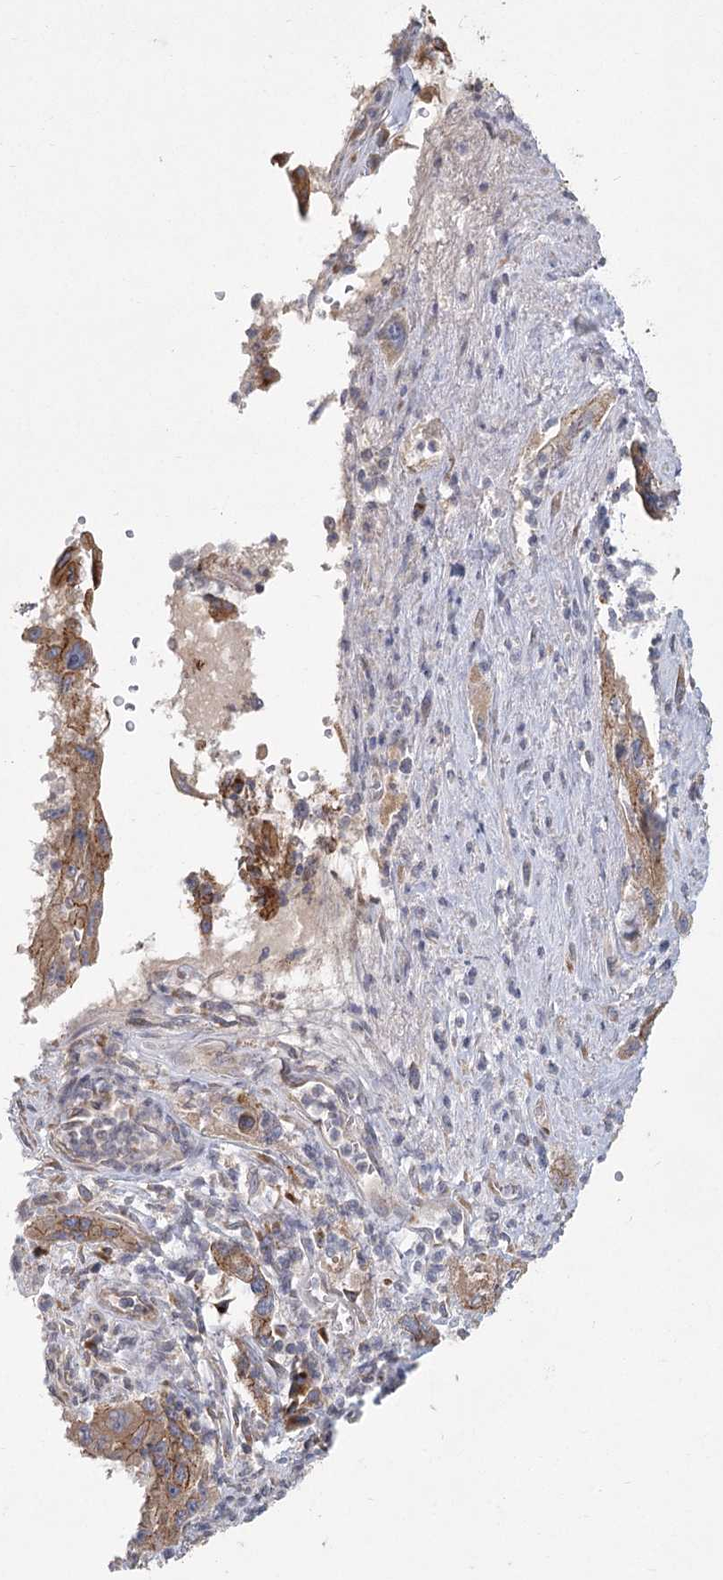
{"staining": {"intensity": "moderate", "quantity": ">75%", "location": "cytoplasmic/membranous"}, "tissue": "pancreatic cancer", "cell_type": "Tumor cells", "image_type": "cancer", "snomed": [{"axis": "morphology", "description": "Adenocarcinoma, NOS"}, {"axis": "topography", "description": "Pancreas"}], "caption": "Tumor cells demonstrate medium levels of moderate cytoplasmic/membranous positivity in about >75% of cells in human pancreatic cancer (adenocarcinoma). (DAB (3,3'-diaminobenzidine) IHC, brown staining for protein, blue staining for nuclei).", "gene": "CNTLN", "patient": {"sex": "female", "age": 73}}